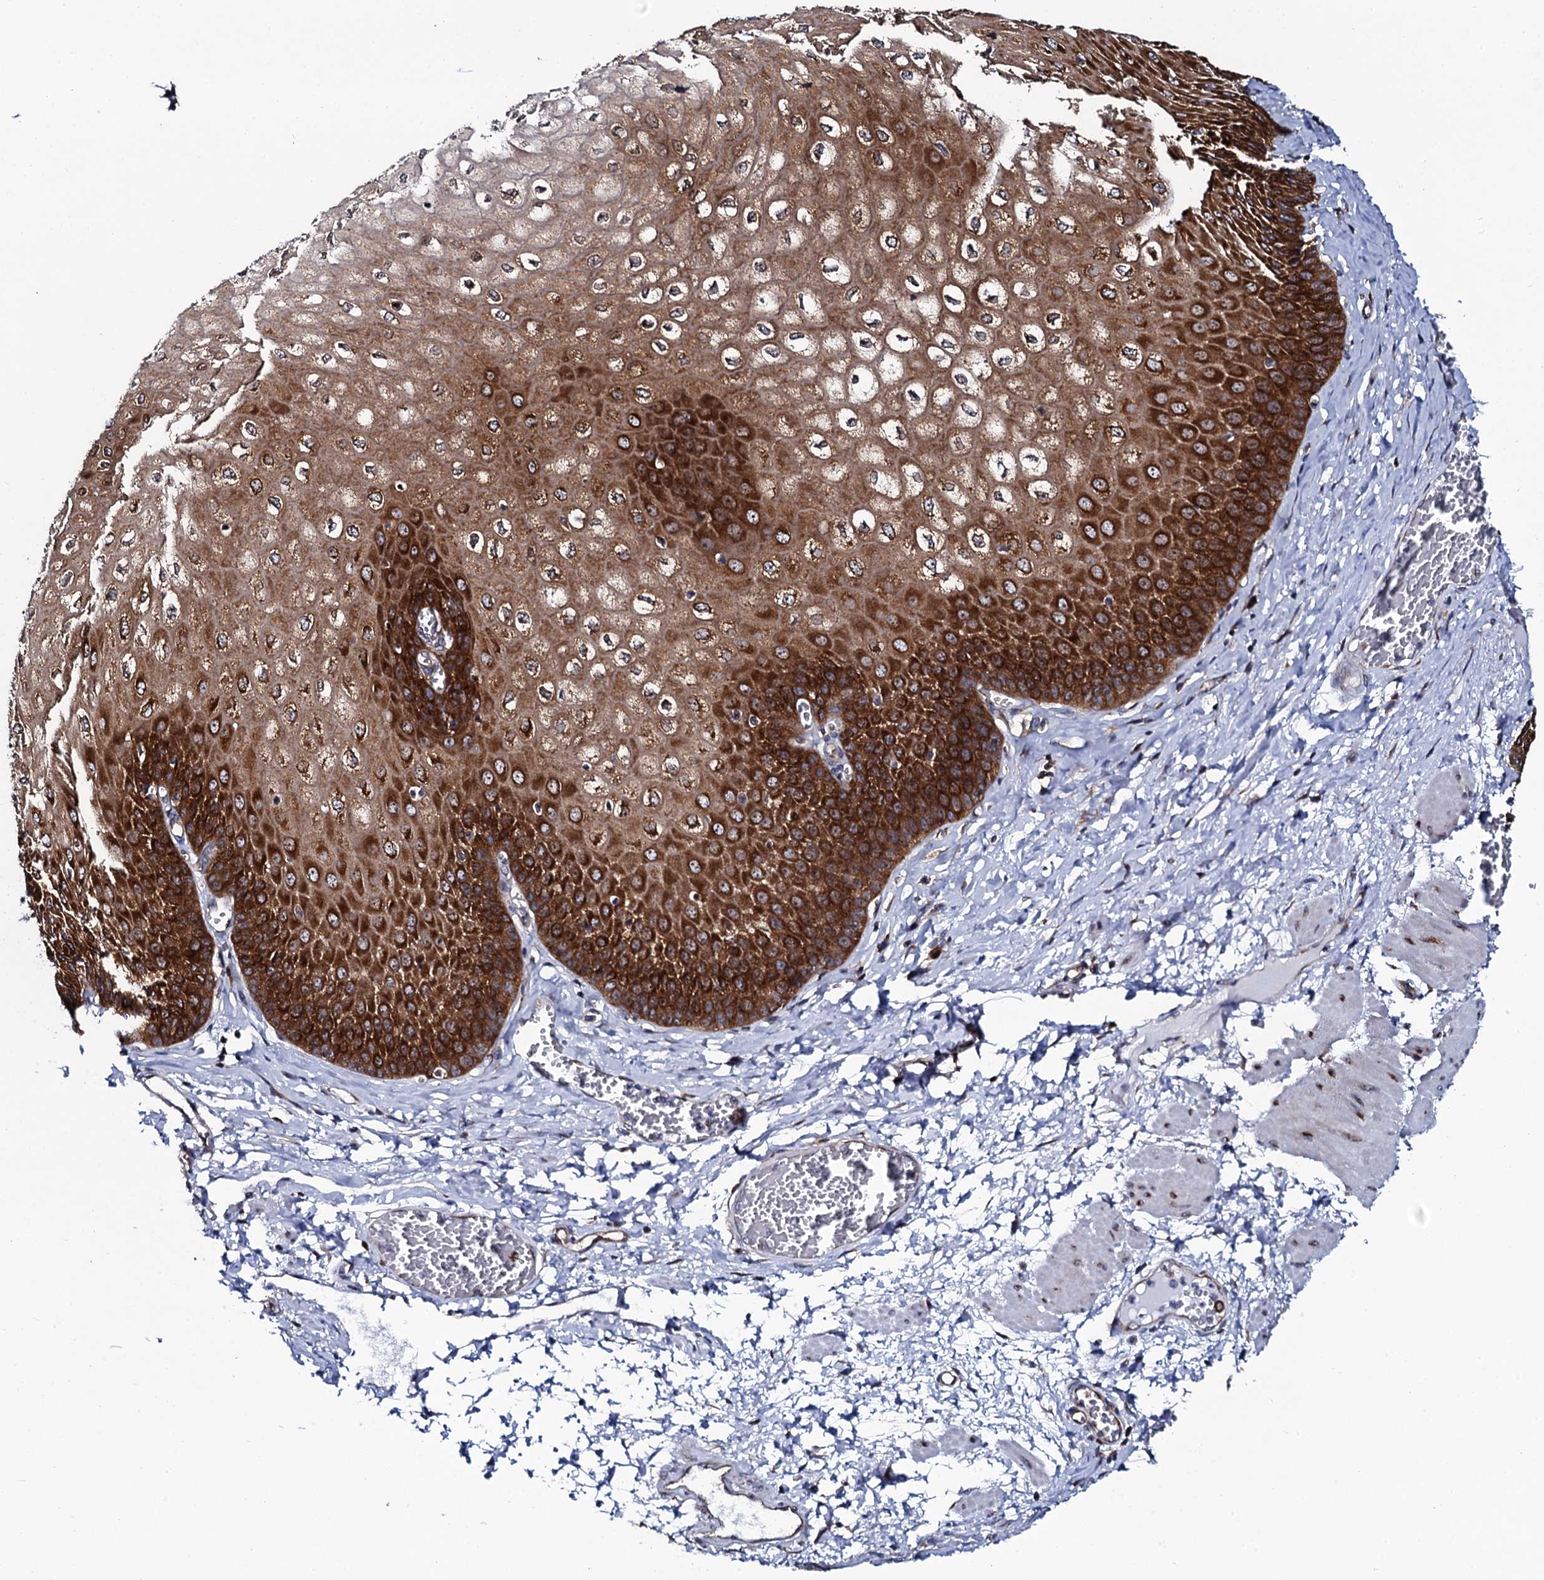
{"staining": {"intensity": "strong", "quantity": ">75%", "location": "cytoplasmic/membranous,nuclear"}, "tissue": "esophagus", "cell_type": "Squamous epithelial cells", "image_type": "normal", "snomed": [{"axis": "morphology", "description": "Normal tissue, NOS"}, {"axis": "topography", "description": "Esophagus"}], "caption": "A photomicrograph of human esophagus stained for a protein demonstrates strong cytoplasmic/membranous,nuclear brown staining in squamous epithelial cells.", "gene": "SPTY2D1", "patient": {"sex": "male", "age": 60}}